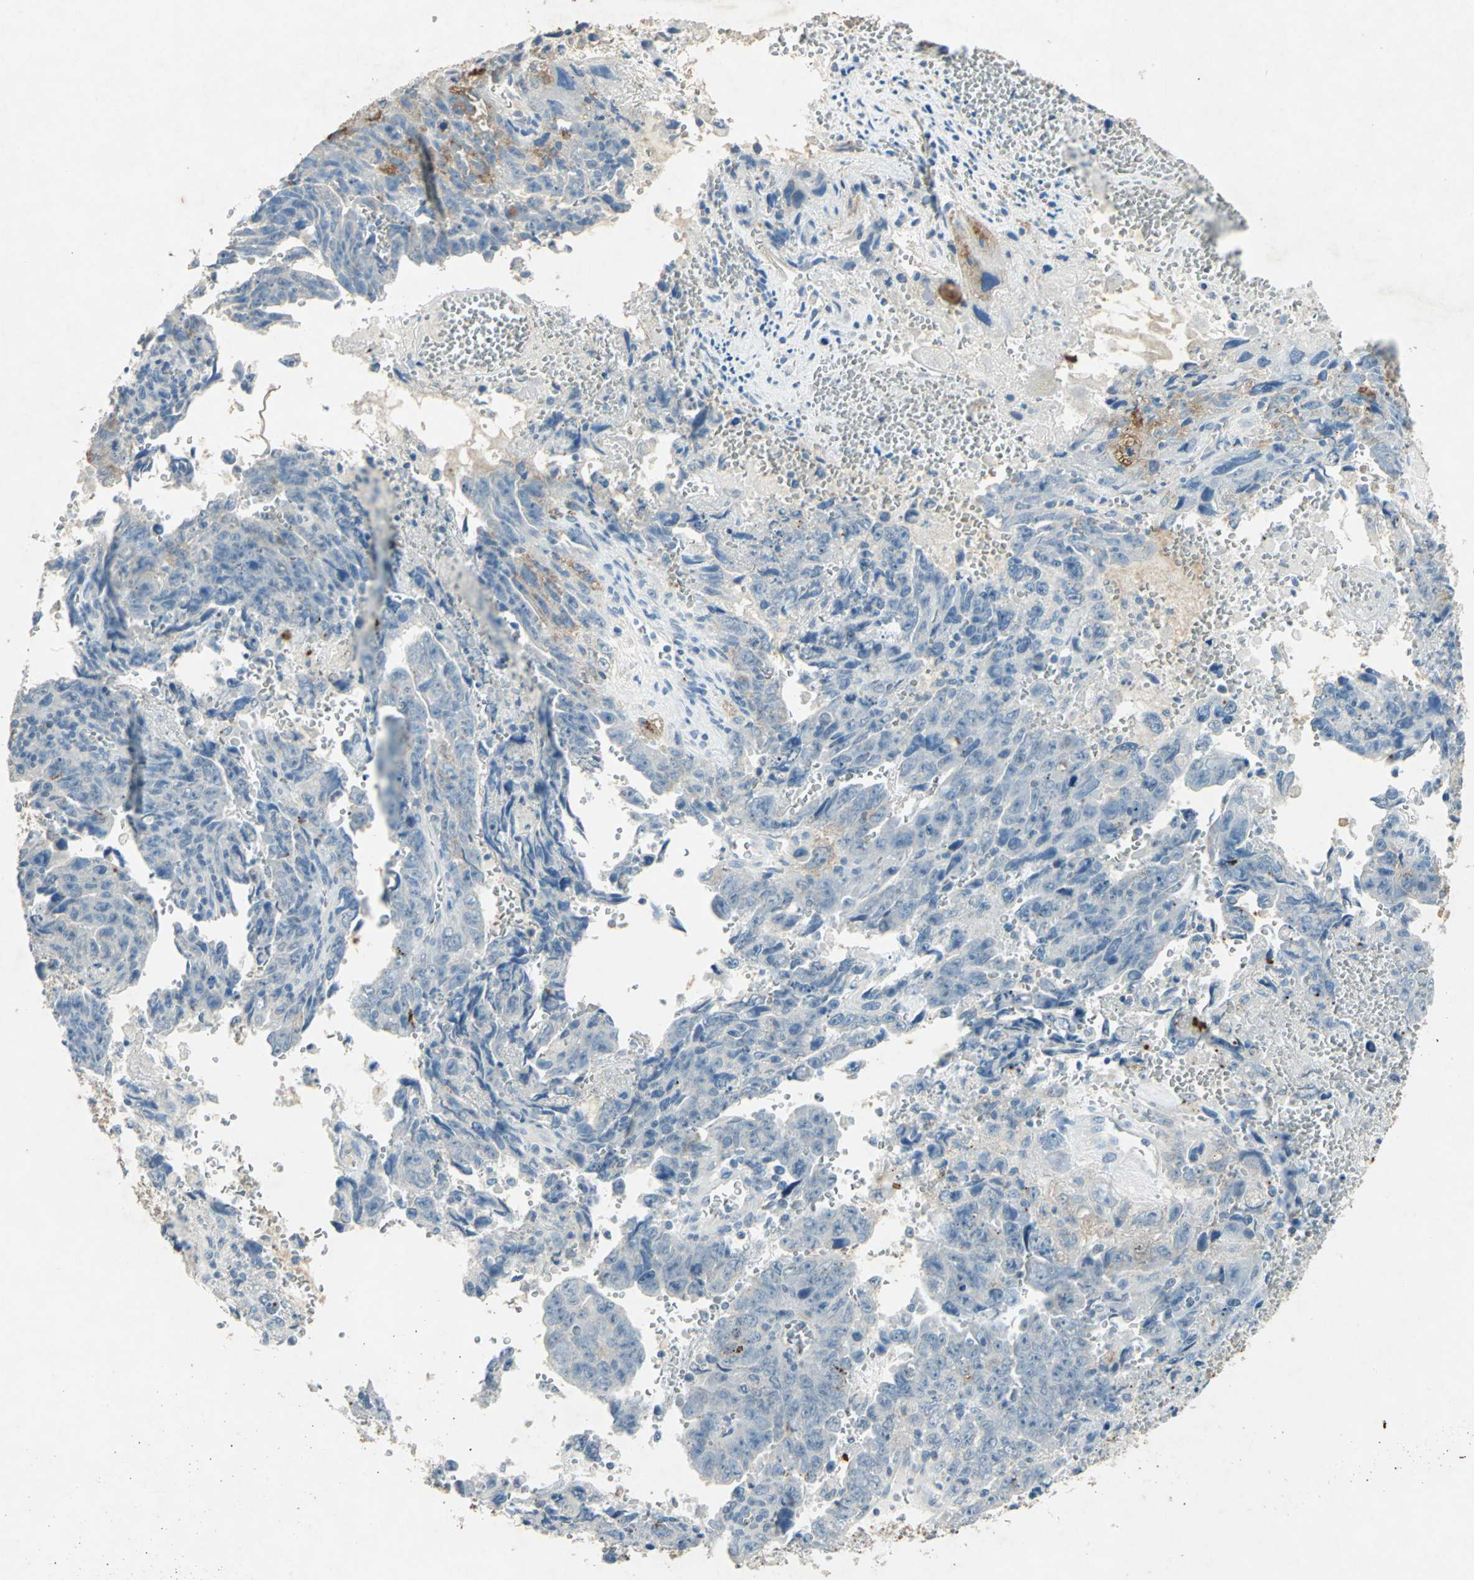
{"staining": {"intensity": "weak", "quantity": "25%-75%", "location": "cytoplasmic/membranous"}, "tissue": "testis cancer", "cell_type": "Tumor cells", "image_type": "cancer", "snomed": [{"axis": "morphology", "description": "Carcinoma, Embryonal, NOS"}, {"axis": "topography", "description": "Testis"}], "caption": "Brown immunohistochemical staining in human embryonal carcinoma (testis) demonstrates weak cytoplasmic/membranous positivity in approximately 25%-75% of tumor cells. Nuclei are stained in blue.", "gene": "CAMK2B", "patient": {"sex": "male", "age": 28}}